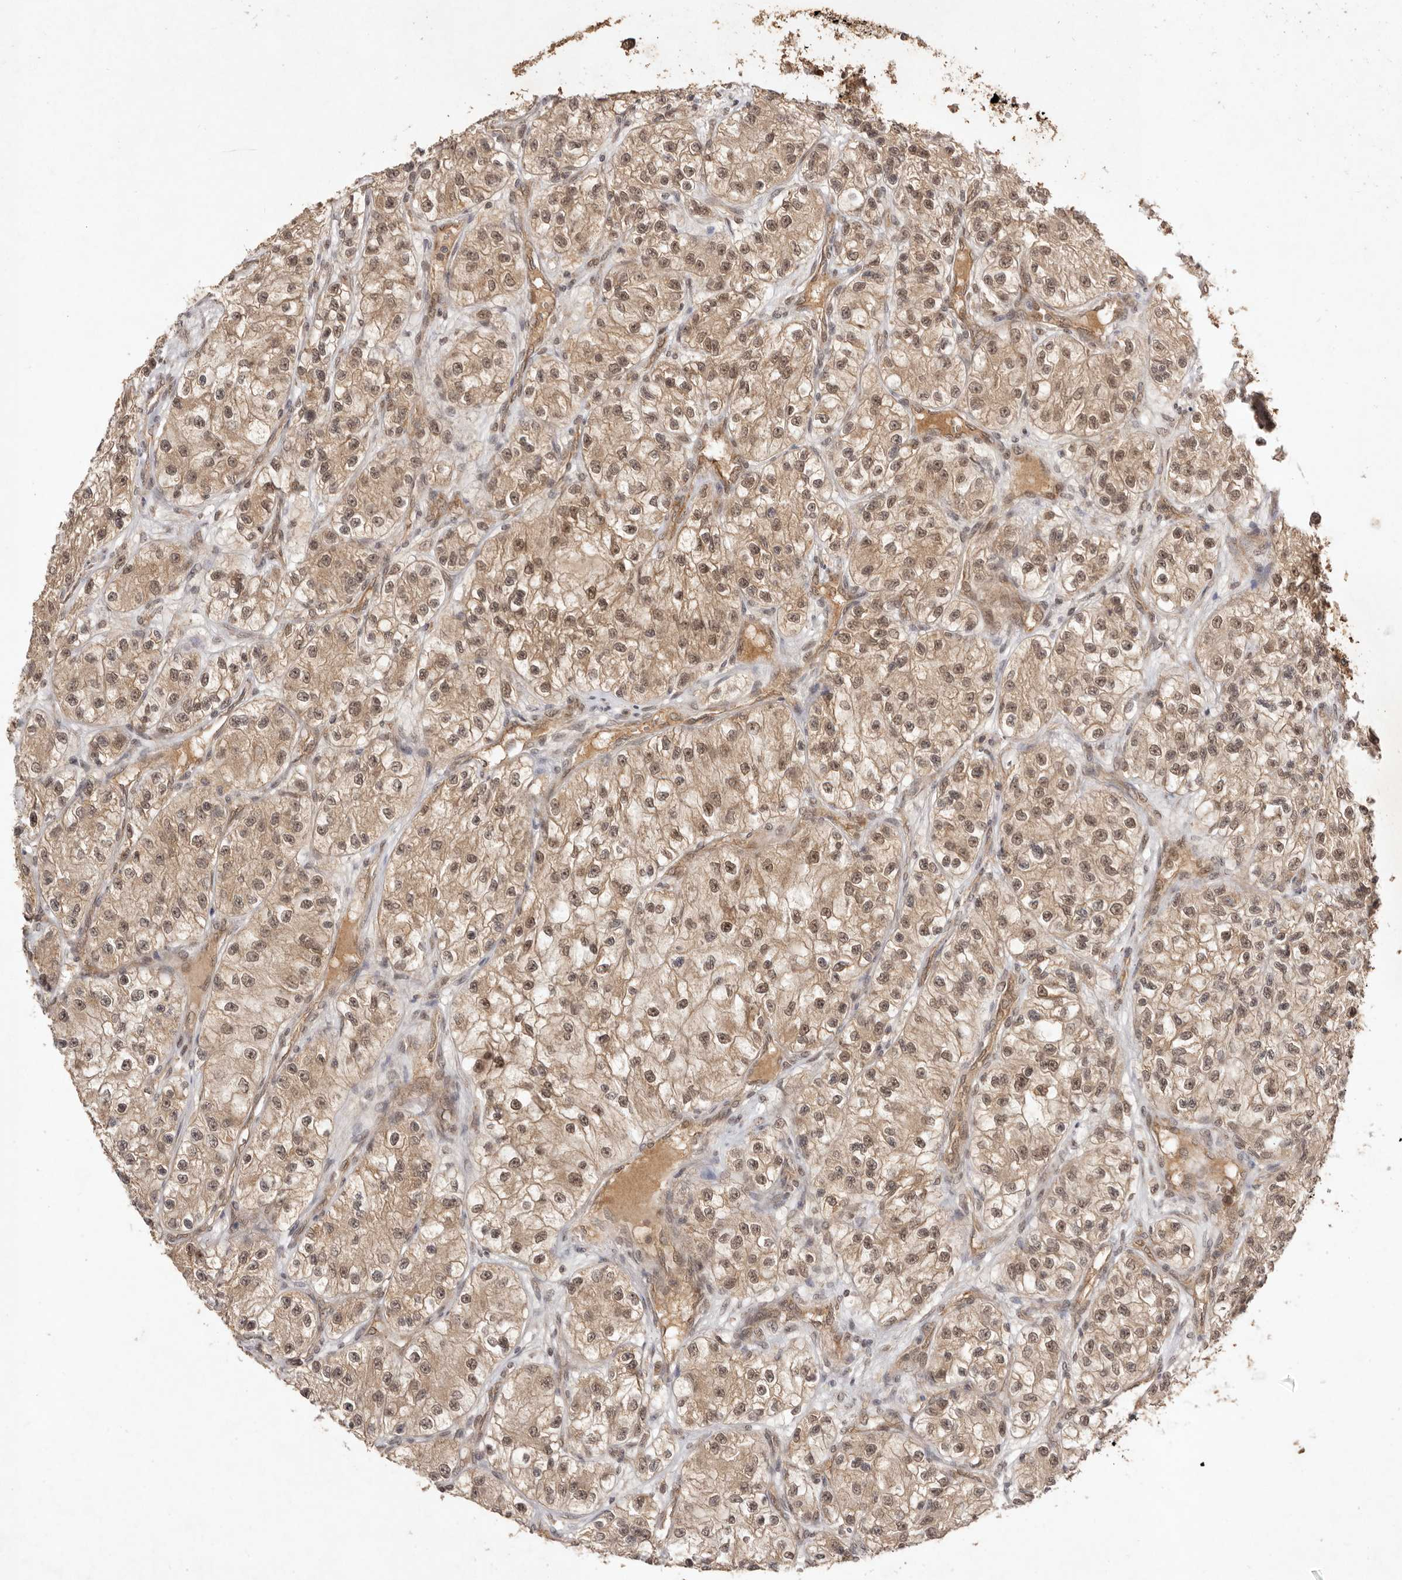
{"staining": {"intensity": "moderate", "quantity": ">75%", "location": "cytoplasmic/membranous,nuclear"}, "tissue": "renal cancer", "cell_type": "Tumor cells", "image_type": "cancer", "snomed": [{"axis": "morphology", "description": "Adenocarcinoma, NOS"}, {"axis": "topography", "description": "Kidney"}], "caption": "Immunohistochemistry (IHC) (DAB) staining of human adenocarcinoma (renal) displays moderate cytoplasmic/membranous and nuclear protein expression in approximately >75% of tumor cells.", "gene": "TARS2", "patient": {"sex": "female", "age": 57}}